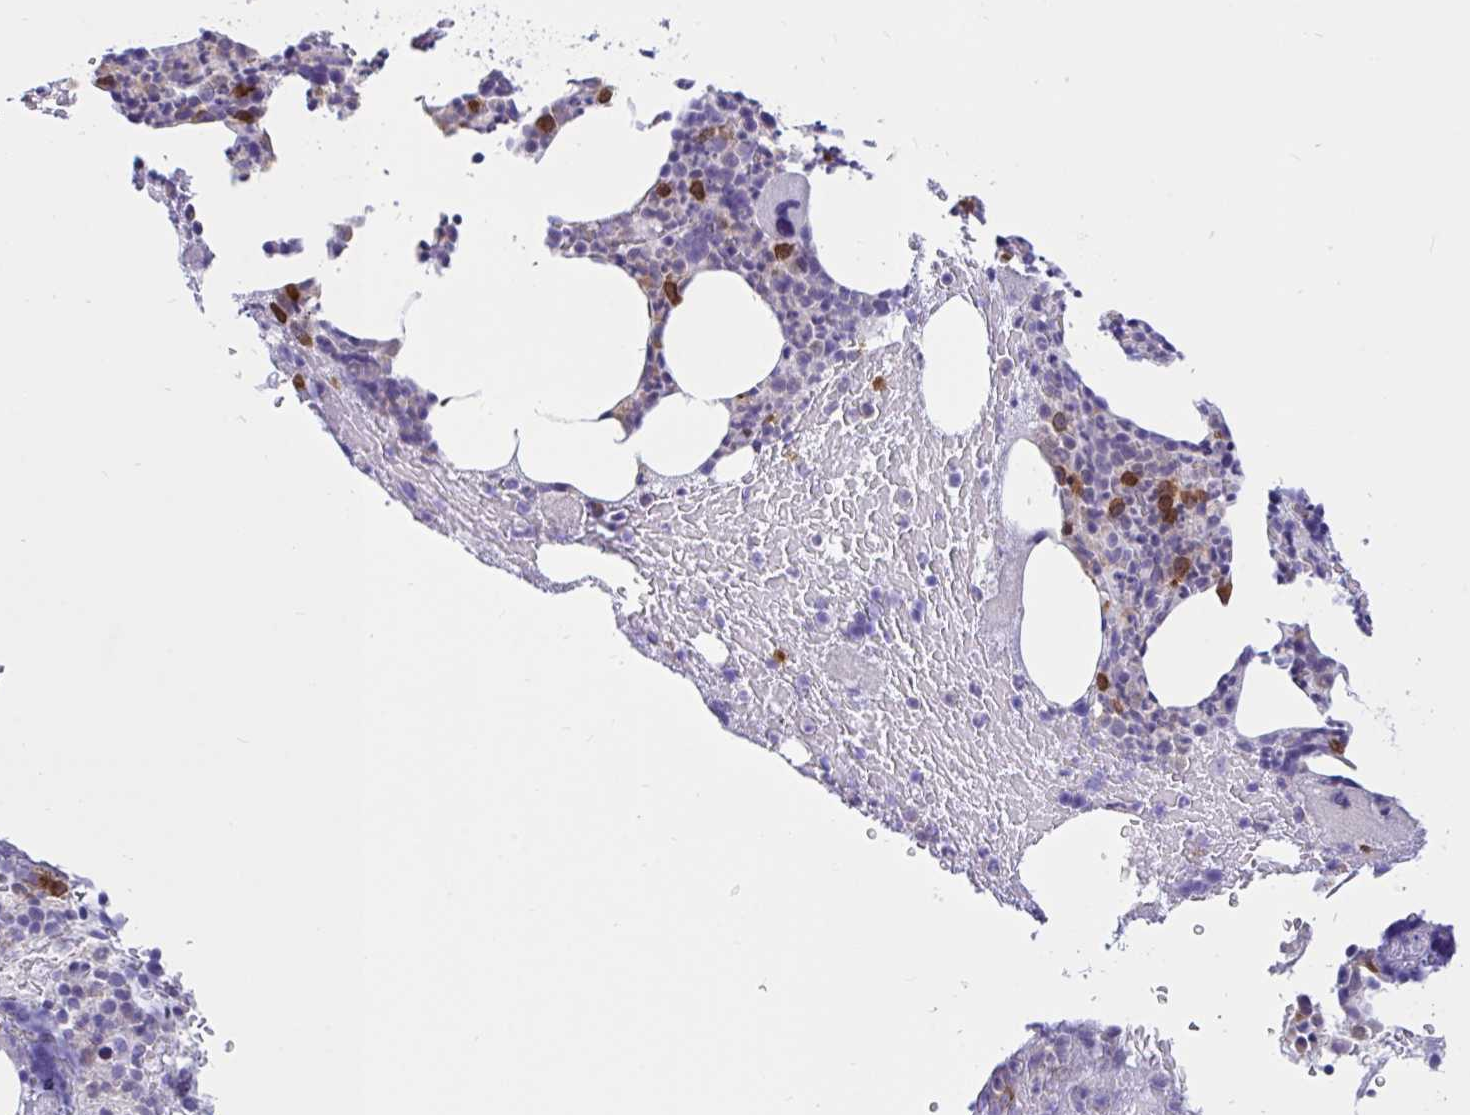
{"staining": {"intensity": "strong", "quantity": "<25%", "location": "cytoplasmic/membranous"}, "tissue": "bone marrow", "cell_type": "Hematopoietic cells", "image_type": "normal", "snomed": [{"axis": "morphology", "description": "Normal tissue, NOS"}, {"axis": "topography", "description": "Bone marrow"}], "caption": "About <25% of hematopoietic cells in normal human bone marrow demonstrate strong cytoplasmic/membranous protein positivity as visualized by brown immunohistochemical staining.", "gene": "RNASE3", "patient": {"sex": "female", "age": 59}}